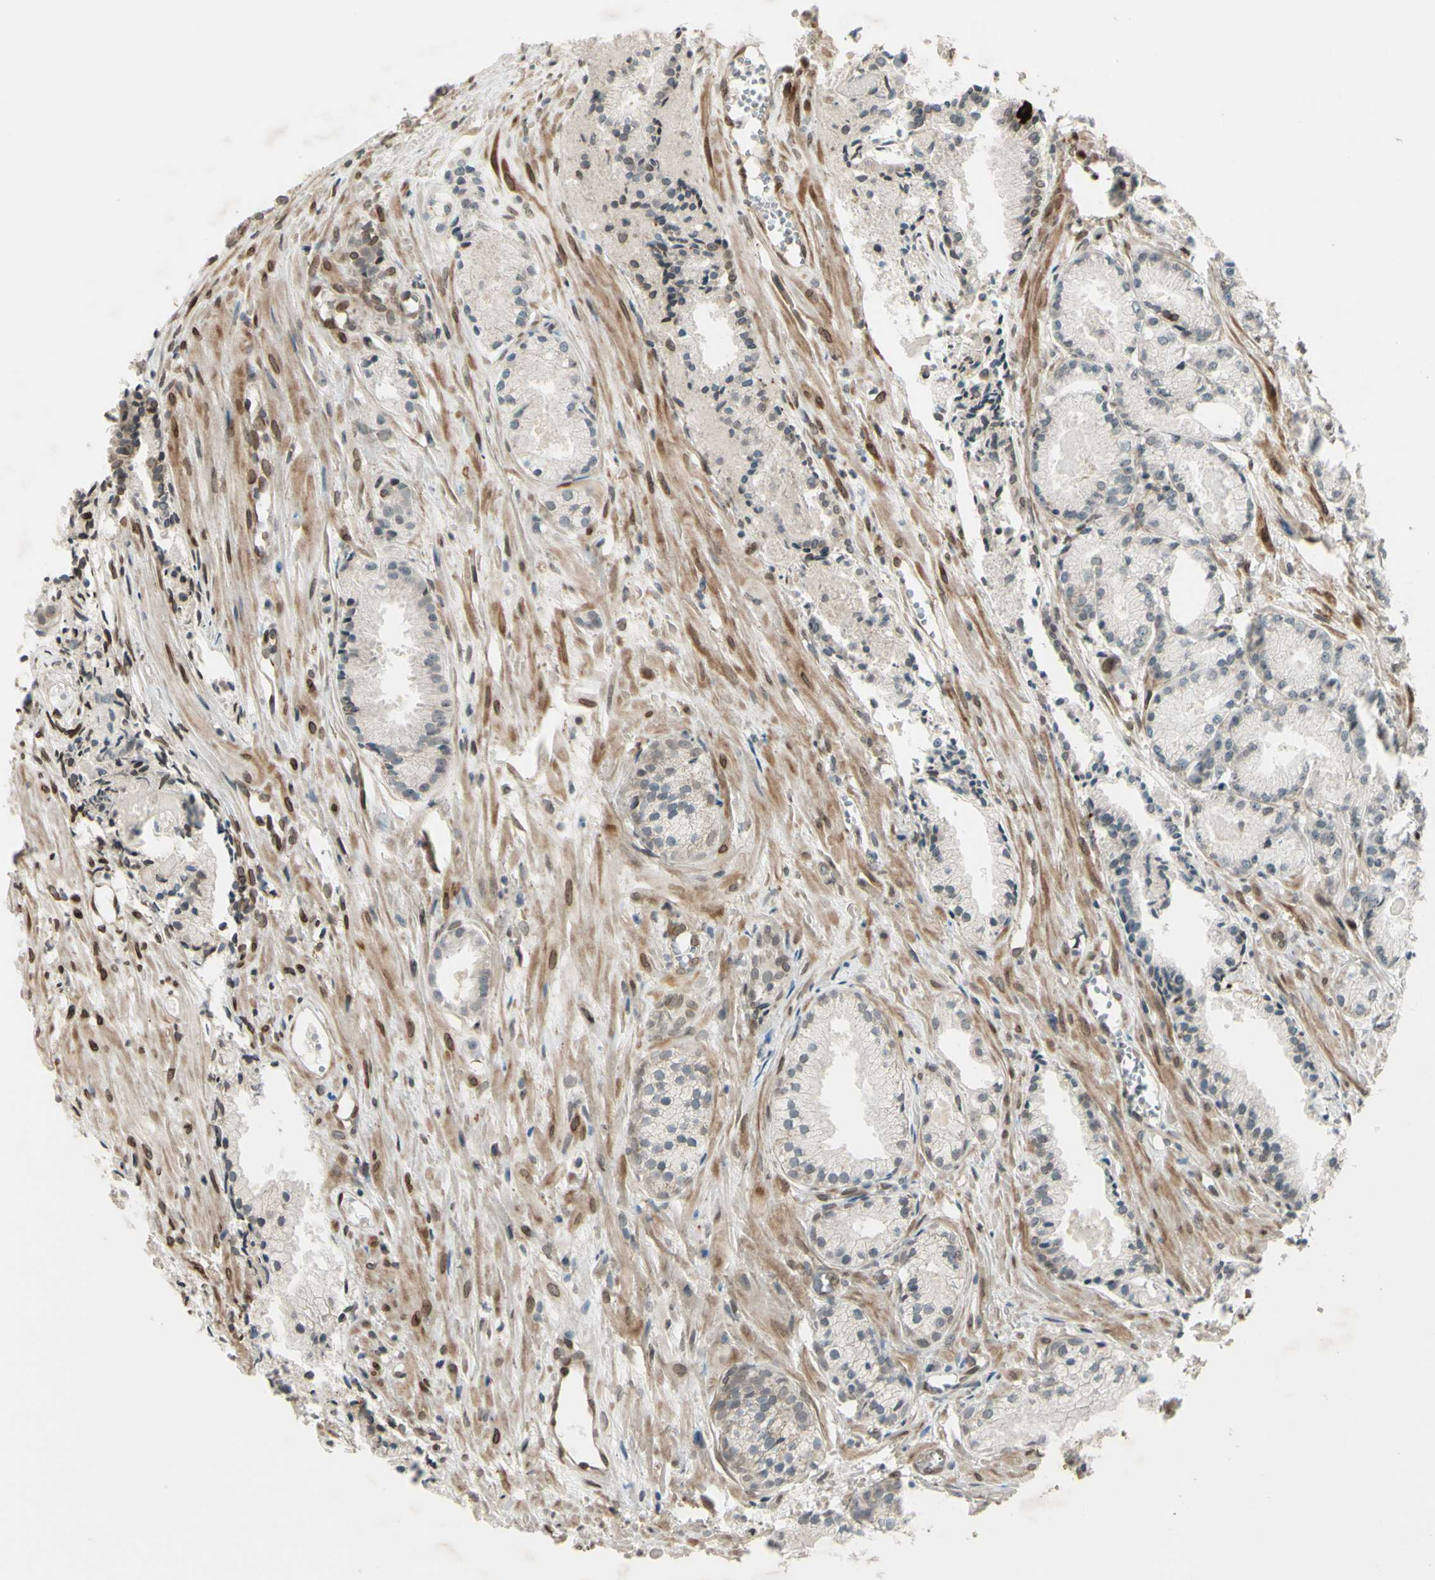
{"staining": {"intensity": "weak", "quantity": "25%-75%", "location": "cytoplasmic/membranous,nuclear"}, "tissue": "prostate cancer", "cell_type": "Tumor cells", "image_type": "cancer", "snomed": [{"axis": "morphology", "description": "Adenocarcinoma, Low grade"}, {"axis": "topography", "description": "Prostate"}], "caption": "High-power microscopy captured an immunohistochemistry (IHC) histopathology image of prostate cancer (low-grade adenocarcinoma), revealing weak cytoplasmic/membranous and nuclear positivity in approximately 25%-75% of tumor cells.", "gene": "MLF2", "patient": {"sex": "male", "age": 72}}